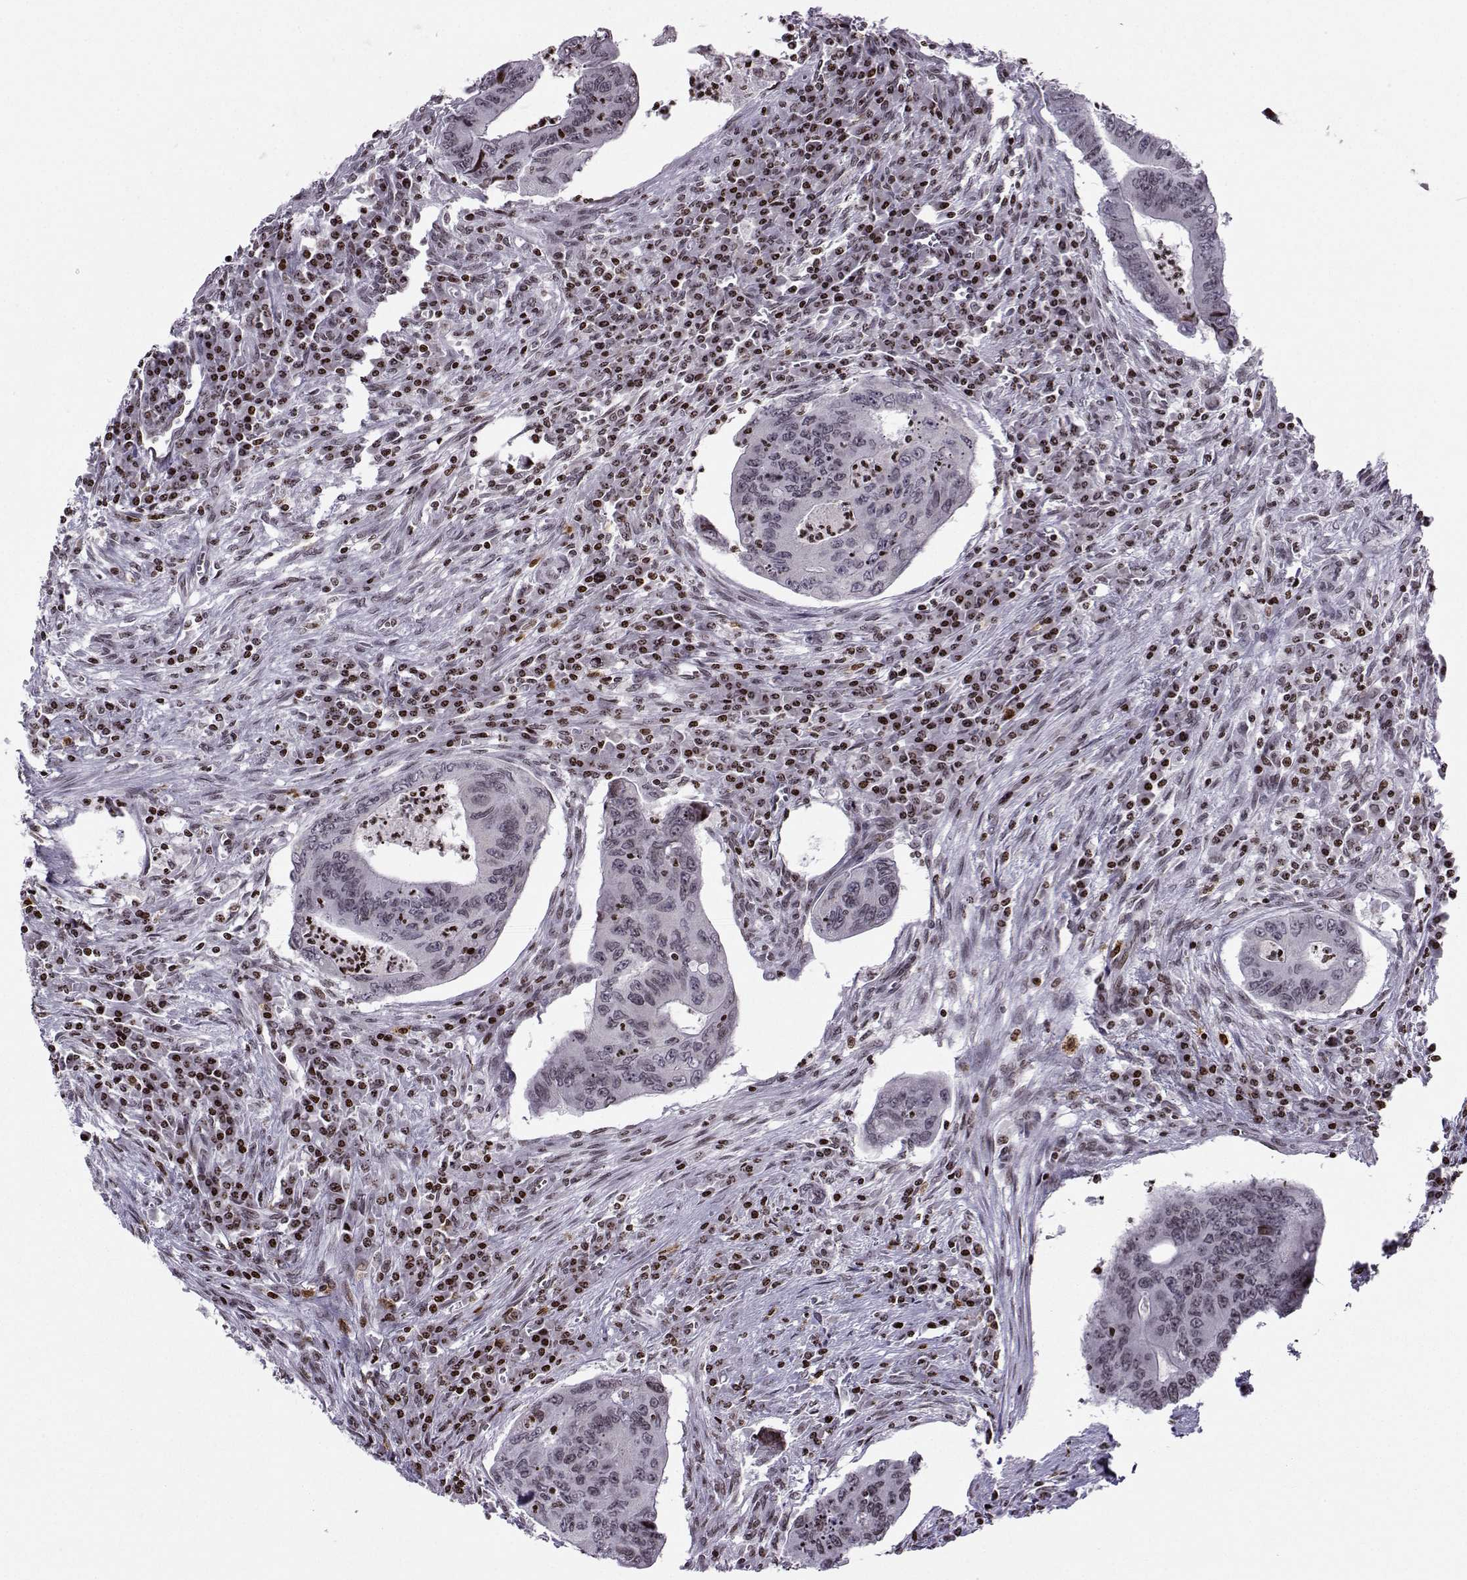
{"staining": {"intensity": "negative", "quantity": "none", "location": "none"}, "tissue": "colorectal cancer", "cell_type": "Tumor cells", "image_type": "cancer", "snomed": [{"axis": "morphology", "description": "Adenocarcinoma, NOS"}, {"axis": "topography", "description": "Colon"}], "caption": "IHC of human adenocarcinoma (colorectal) exhibits no expression in tumor cells.", "gene": "ZNF19", "patient": {"sex": "male", "age": 53}}